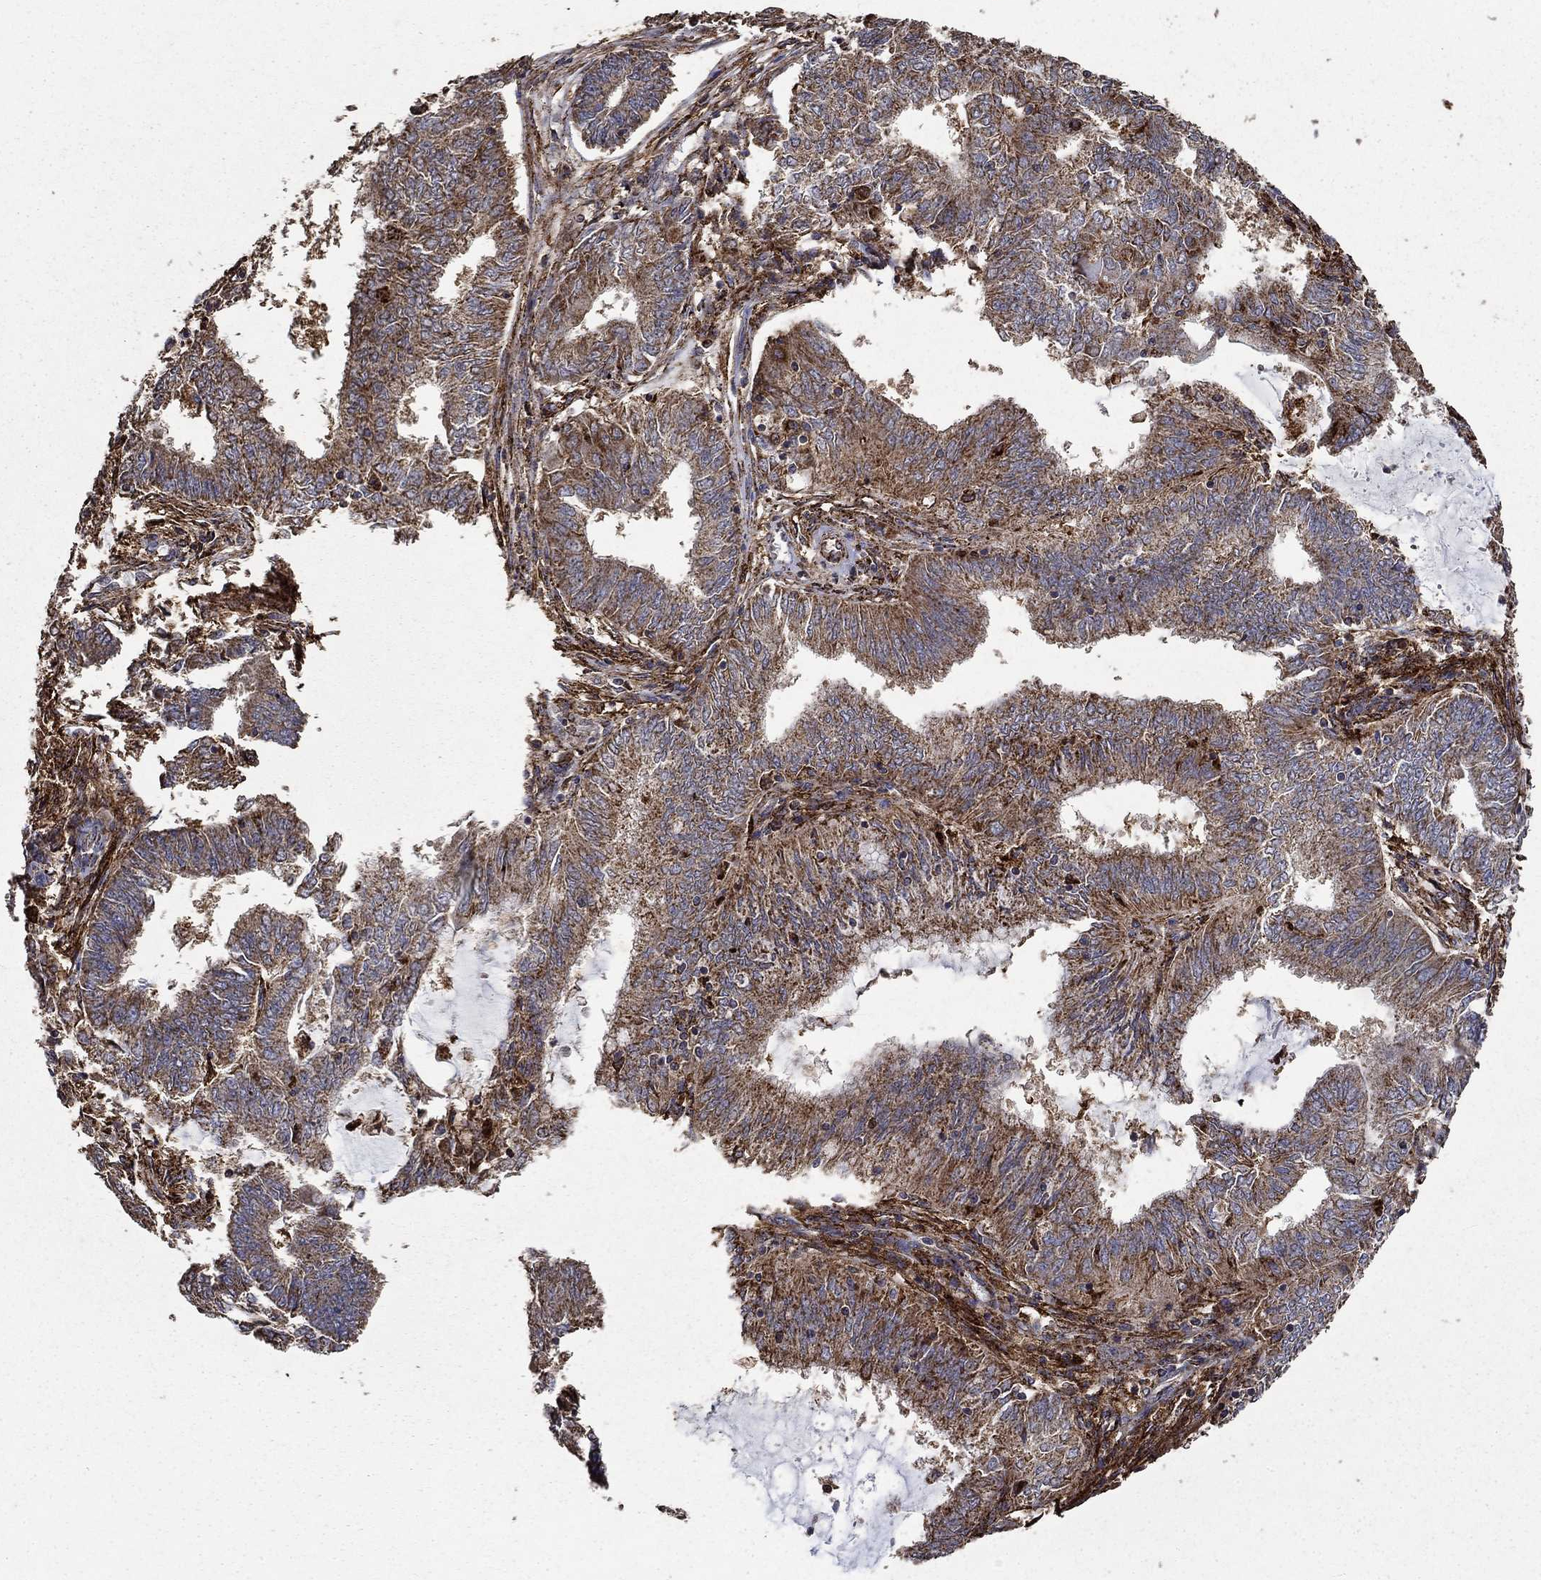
{"staining": {"intensity": "strong", "quantity": "25%-75%", "location": "cytoplasmic/membranous"}, "tissue": "endometrial cancer", "cell_type": "Tumor cells", "image_type": "cancer", "snomed": [{"axis": "morphology", "description": "Adenocarcinoma, NOS"}, {"axis": "topography", "description": "Endometrium"}], "caption": "Endometrial cancer tissue shows strong cytoplasmic/membranous expression in about 25%-75% of tumor cells, visualized by immunohistochemistry.", "gene": "IFRD1", "patient": {"sex": "female", "age": 62}}